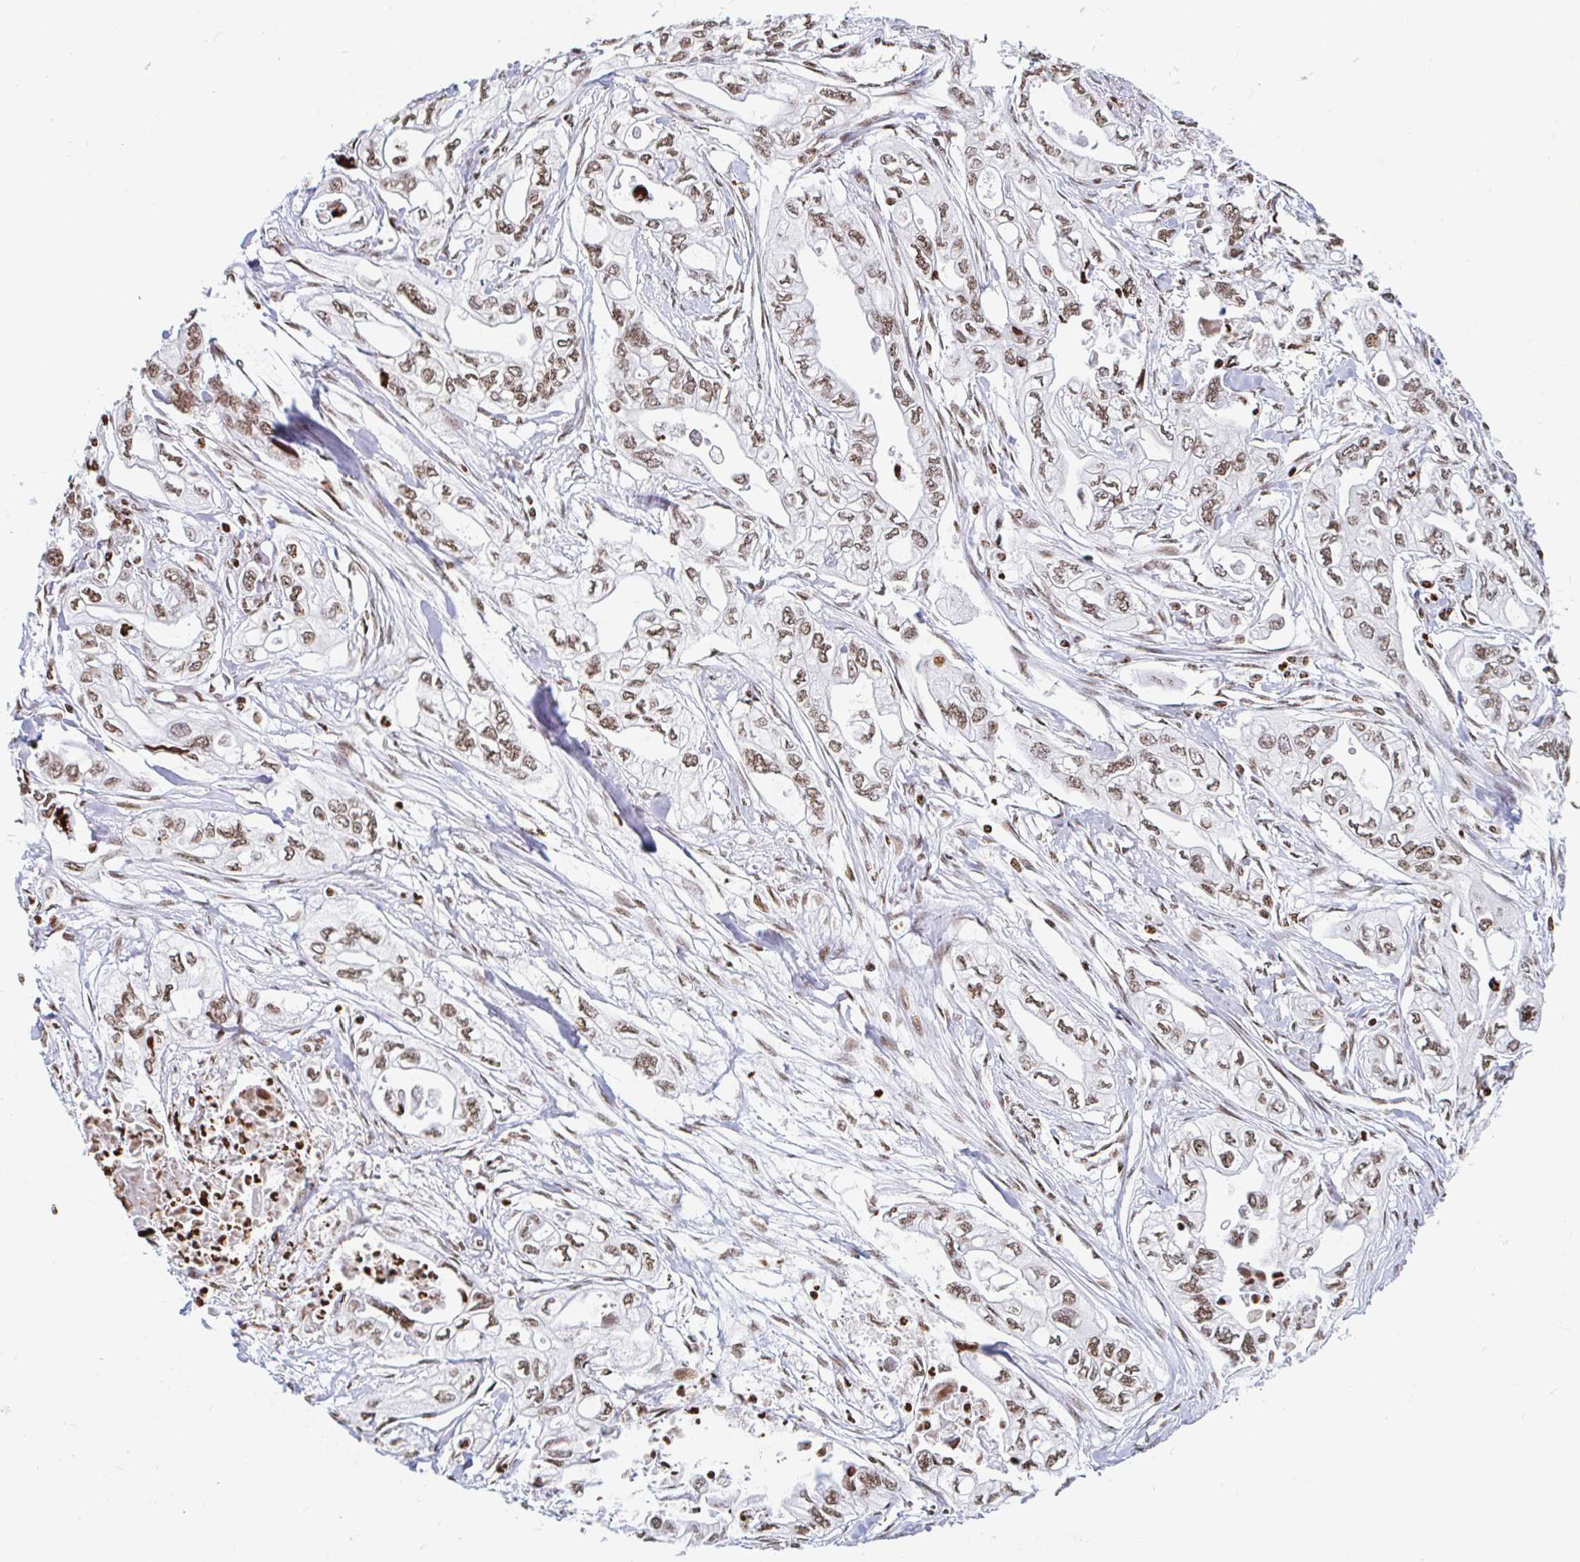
{"staining": {"intensity": "moderate", "quantity": ">75%", "location": "nuclear"}, "tissue": "pancreatic cancer", "cell_type": "Tumor cells", "image_type": "cancer", "snomed": [{"axis": "morphology", "description": "Adenocarcinoma, NOS"}, {"axis": "topography", "description": "Pancreas"}], "caption": "A photomicrograph of pancreatic adenocarcinoma stained for a protein displays moderate nuclear brown staining in tumor cells.", "gene": "HOXC10", "patient": {"sex": "male", "age": 68}}